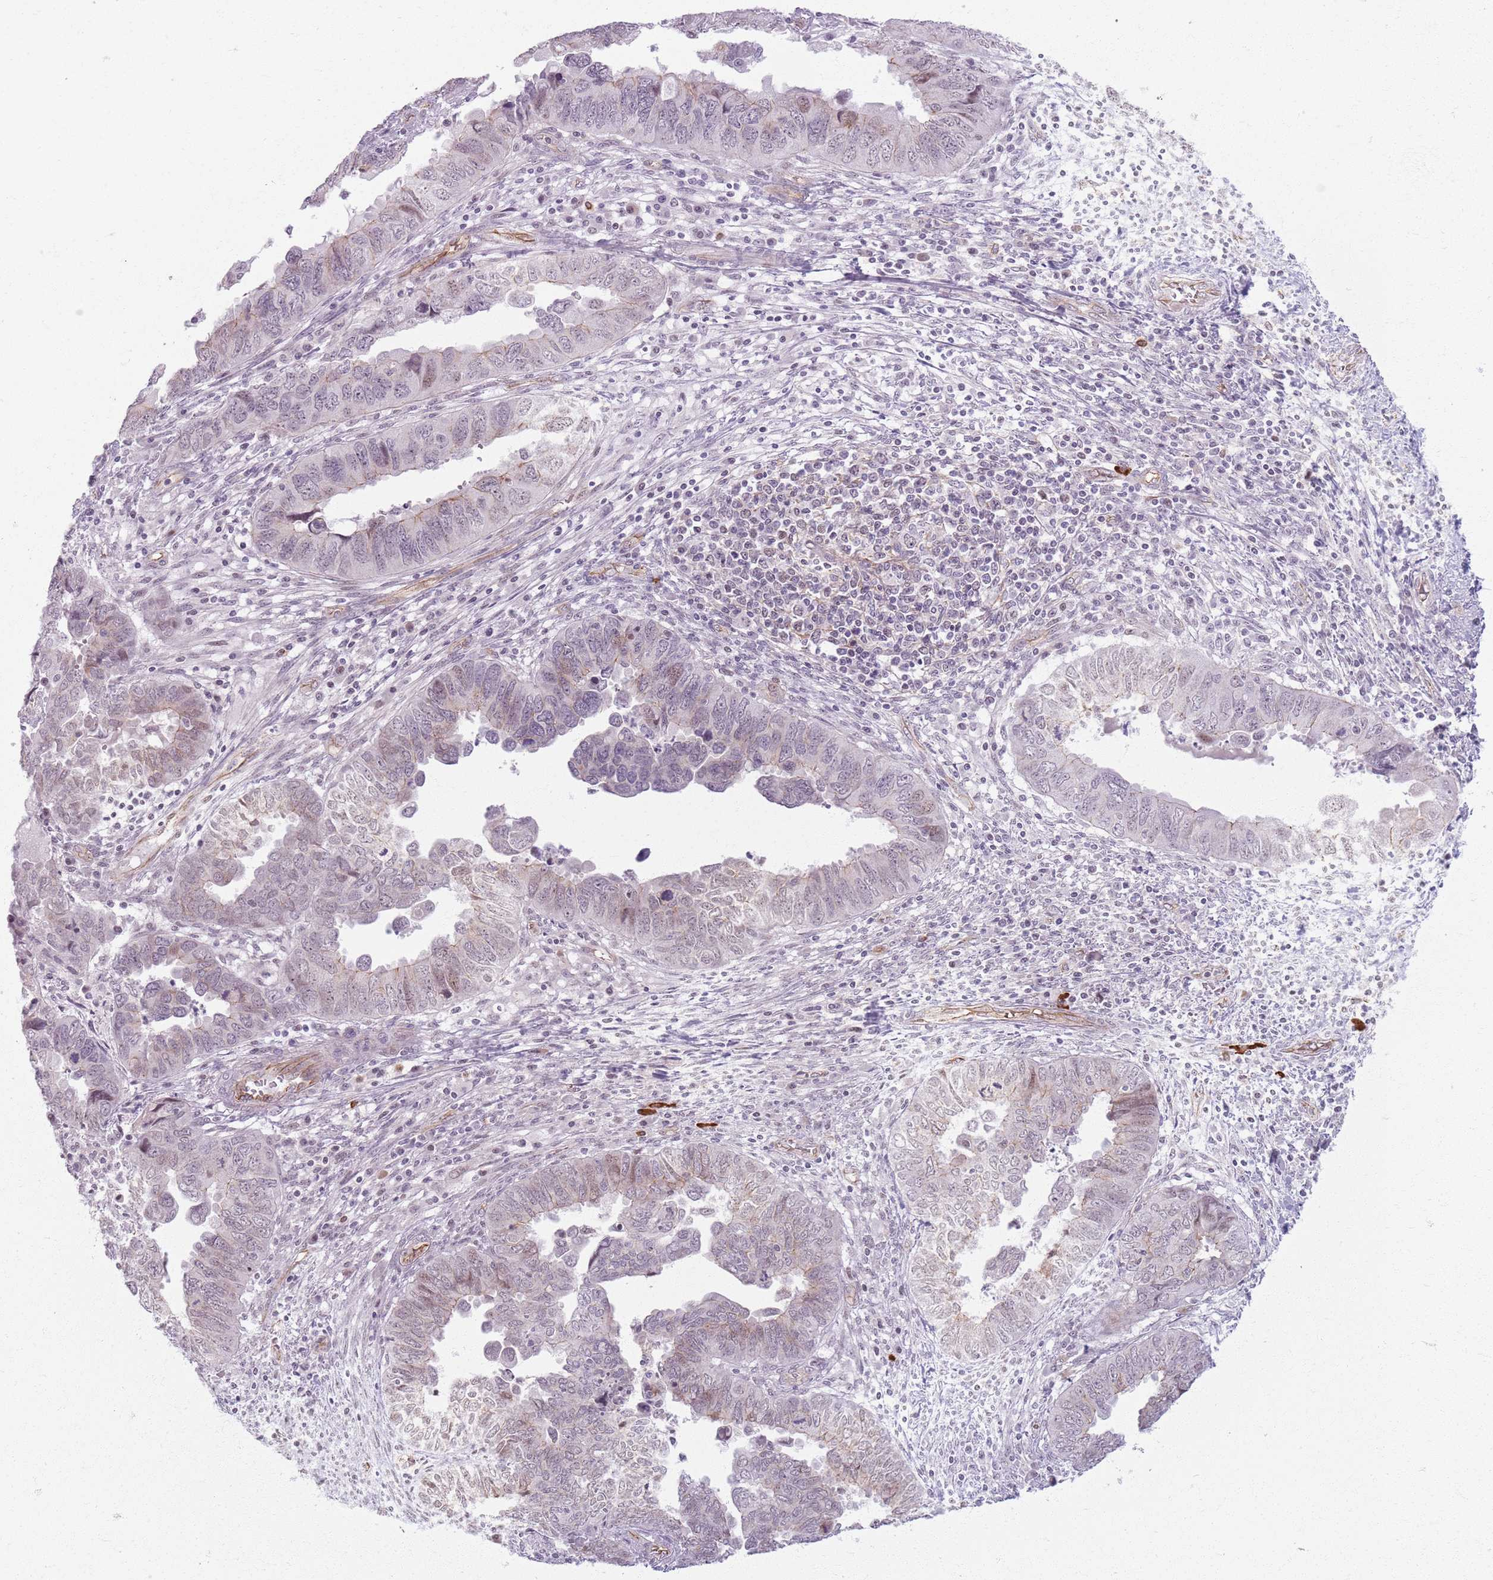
{"staining": {"intensity": "weak", "quantity": "<25%", "location": "nuclear"}, "tissue": "endometrial cancer", "cell_type": "Tumor cells", "image_type": "cancer", "snomed": [{"axis": "morphology", "description": "Adenocarcinoma, NOS"}, {"axis": "topography", "description": "Endometrium"}], "caption": "A photomicrograph of human endometrial adenocarcinoma is negative for staining in tumor cells.", "gene": "KCNA5", "patient": {"sex": "female", "age": 79}}